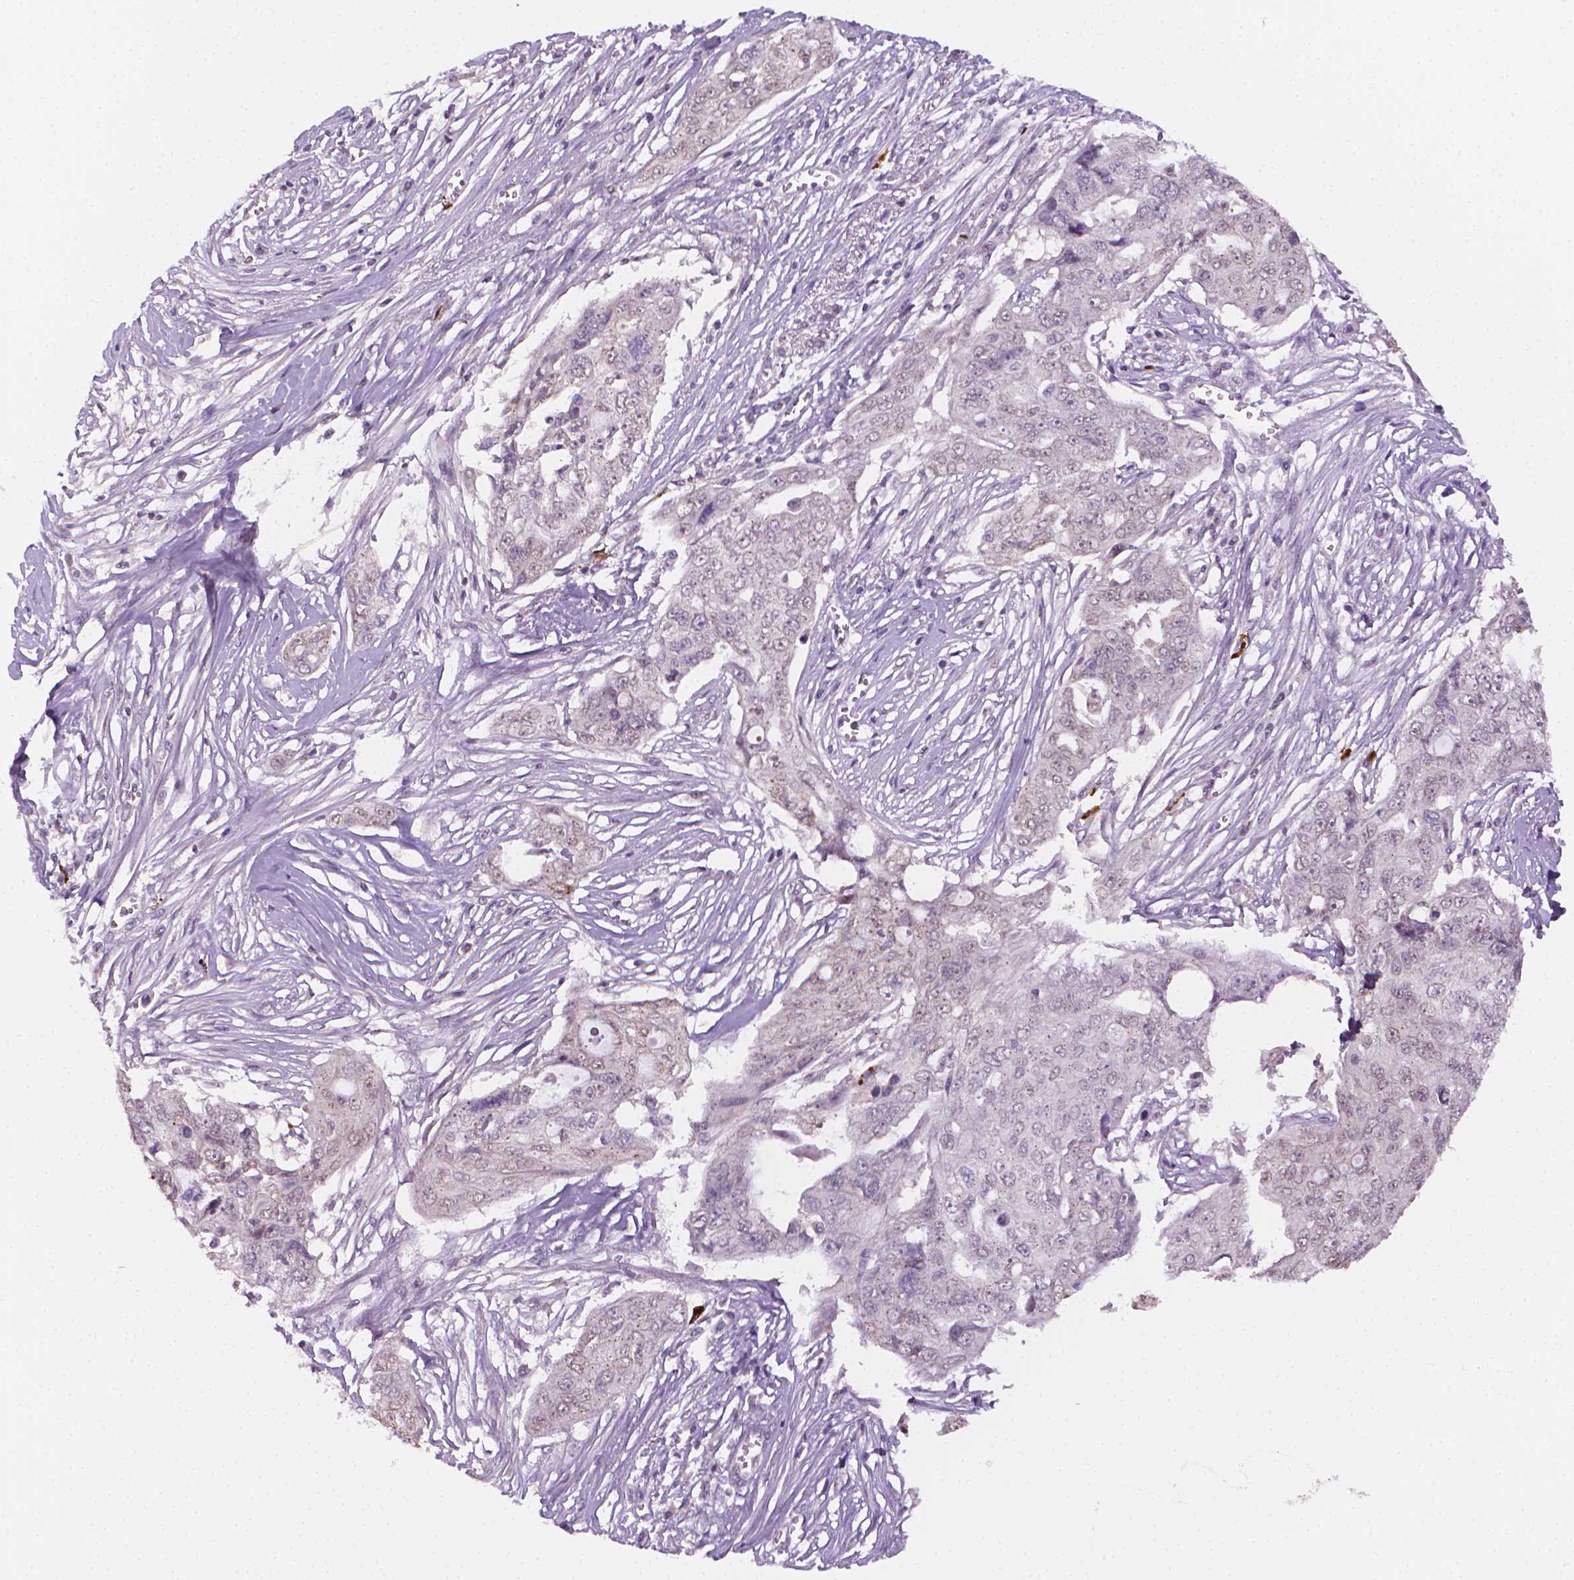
{"staining": {"intensity": "negative", "quantity": "none", "location": "none"}, "tissue": "ovarian cancer", "cell_type": "Tumor cells", "image_type": "cancer", "snomed": [{"axis": "morphology", "description": "Carcinoma, endometroid"}, {"axis": "topography", "description": "Ovary"}], "caption": "This is an immunohistochemistry histopathology image of ovarian cancer. There is no positivity in tumor cells.", "gene": "NCAN", "patient": {"sex": "female", "age": 70}}